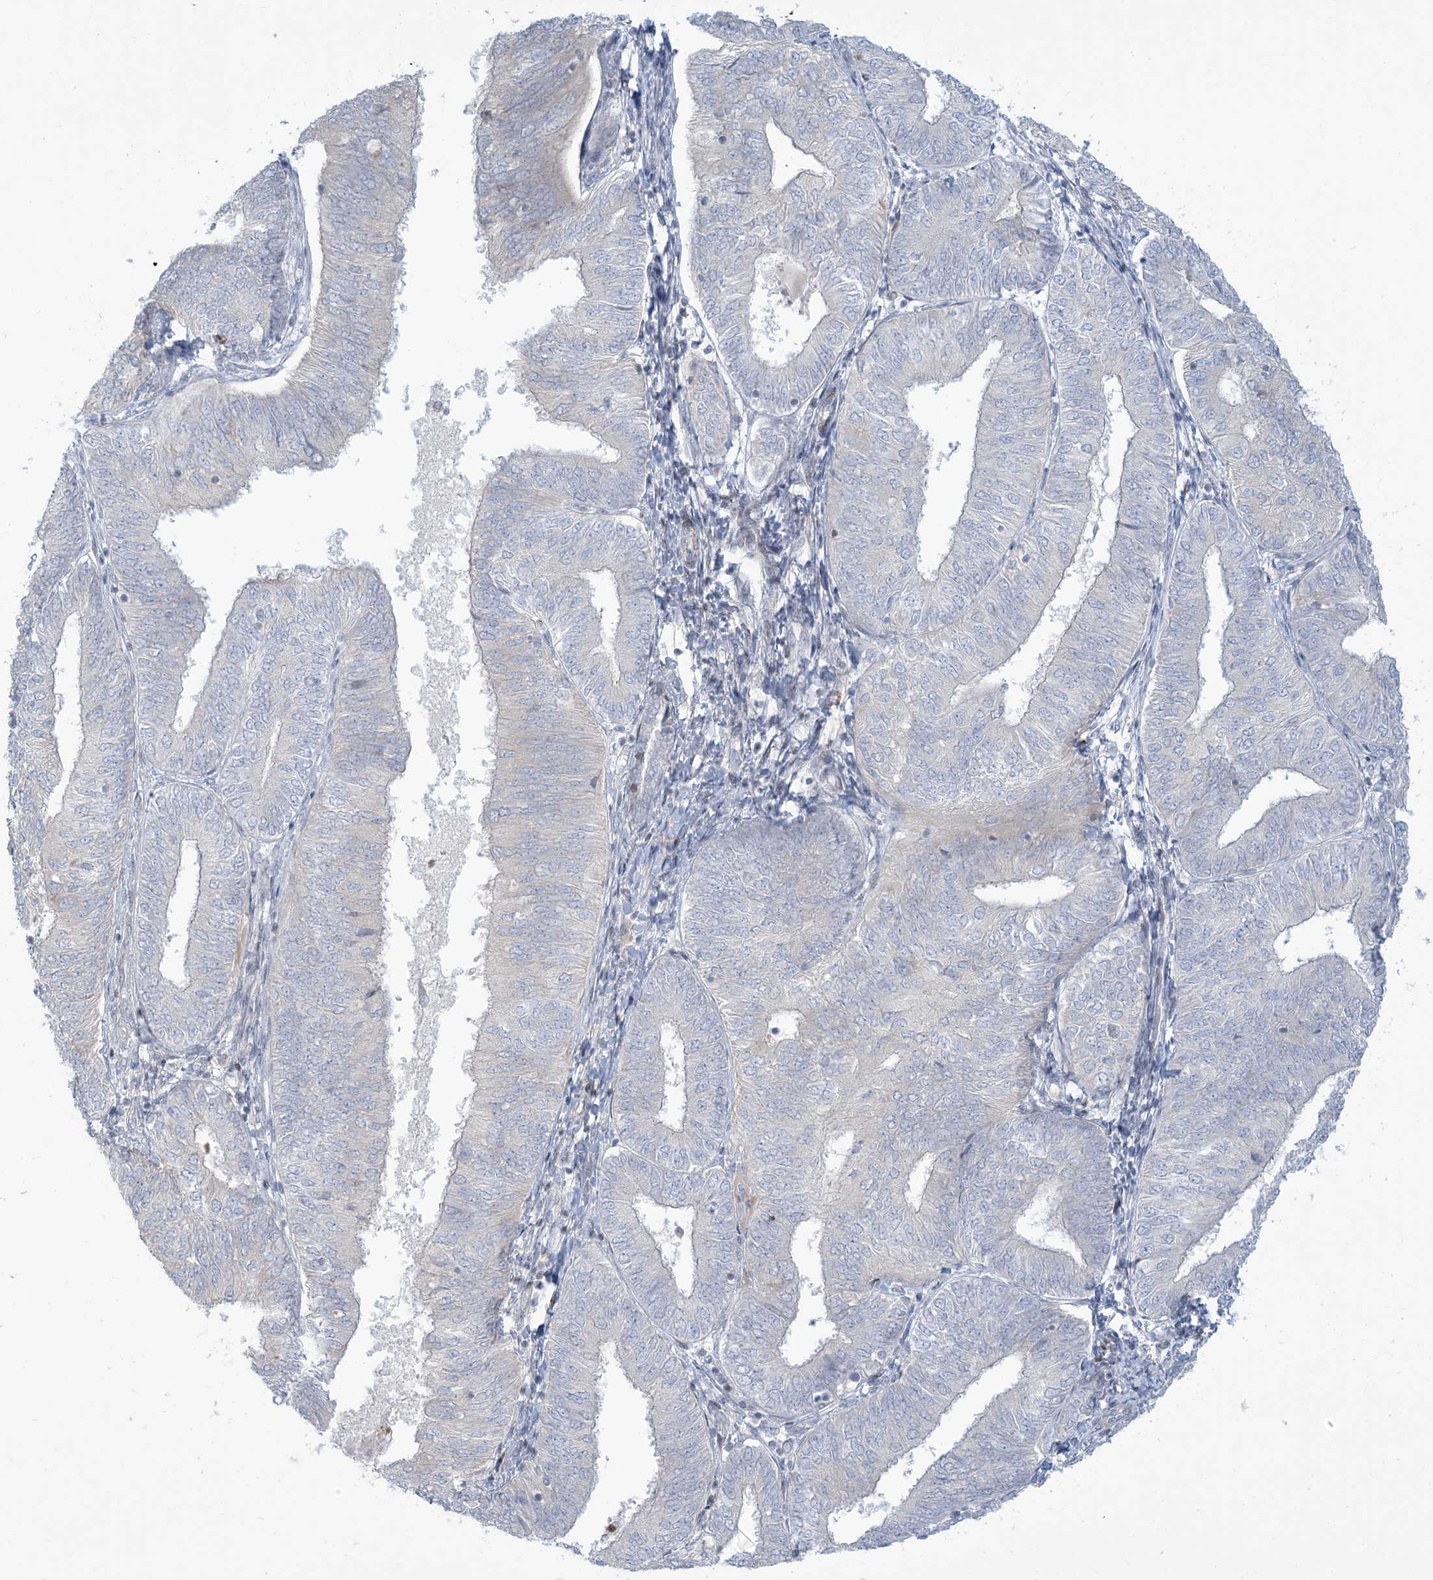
{"staining": {"intensity": "negative", "quantity": "none", "location": "none"}, "tissue": "endometrial cancer", "cell_type": "Tumor cells", "image_type": "cancer", "snomed": [{"axis": "morphology", "description": "Adenocarcinoma, NOS"}, {"axis": "topography", "description": "Endometrium"}], "caption": "High magnification brightfield microscopy of adenocarcinoma (endometrial) stained with DAB (3,3'-diaminobenzidine) (brown) and counterstained with hematoxylin (blue): tumor cells show no significant staining. (DAB immunohistochemistry (IHC) visualized using brightfield microscopy, high magnification).", "gene": "AFTPH", "patient": {"sex": "female", "age": 58}}